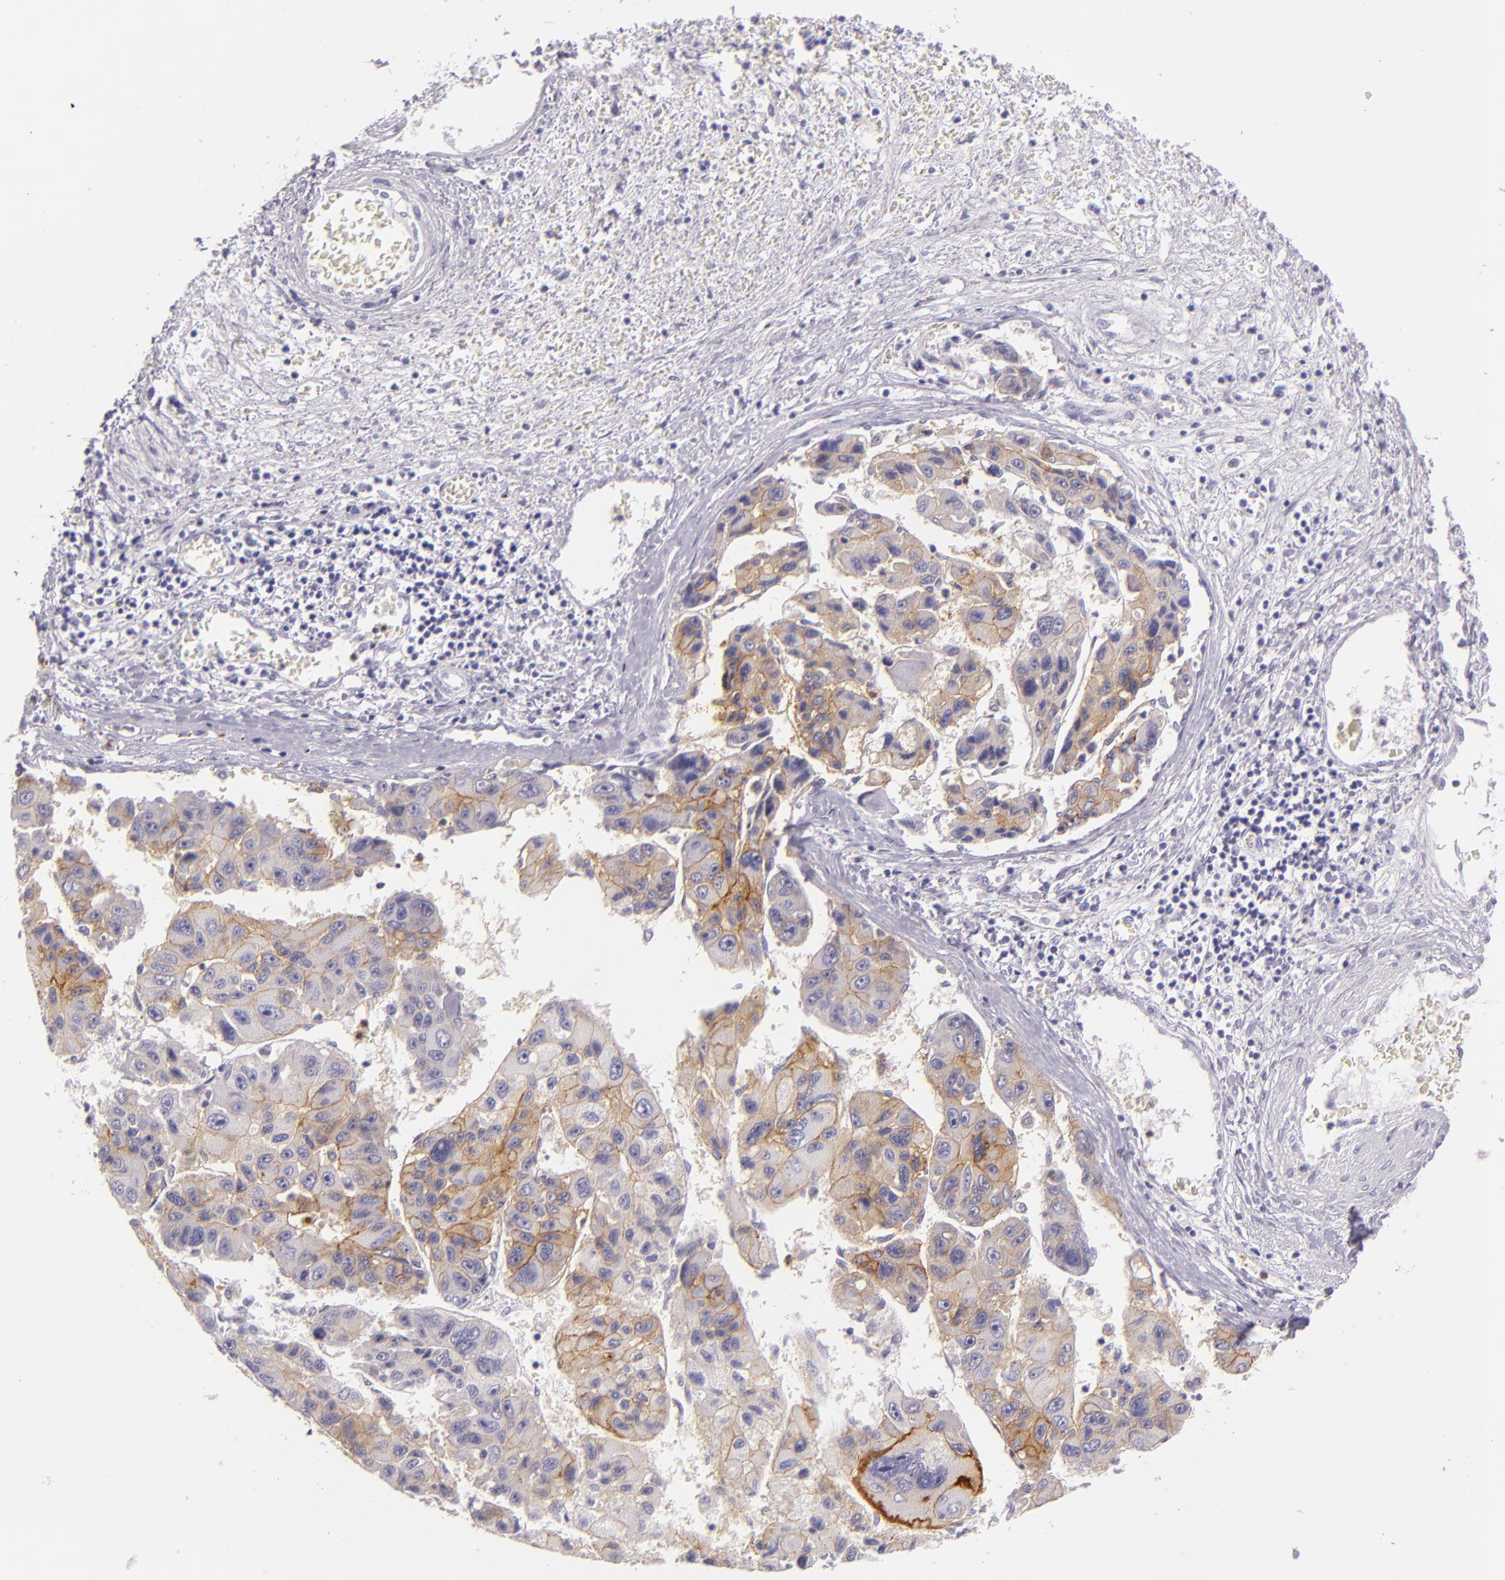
{"staining": {"intensity": "moderate", "quantity": "25%-75%", "location": "cytoplasmic/membranous"}, "tissue": "liver cancer", "cell_type": "Tumor cells", "image_type": "cancer", "snomed": [{"axis": "morphology", "description": "Carcinoma, Hepatocellular, NOS"}, {"axis": "topography", "description": "Liver"}], "caption": "Tumor cells reveal moderate cytoplasmic/membranous staining in about 25%-75% of cells in liver cancer.", "gene": "CEACAM1", "patient": {"sex": "male", "age": 64}}